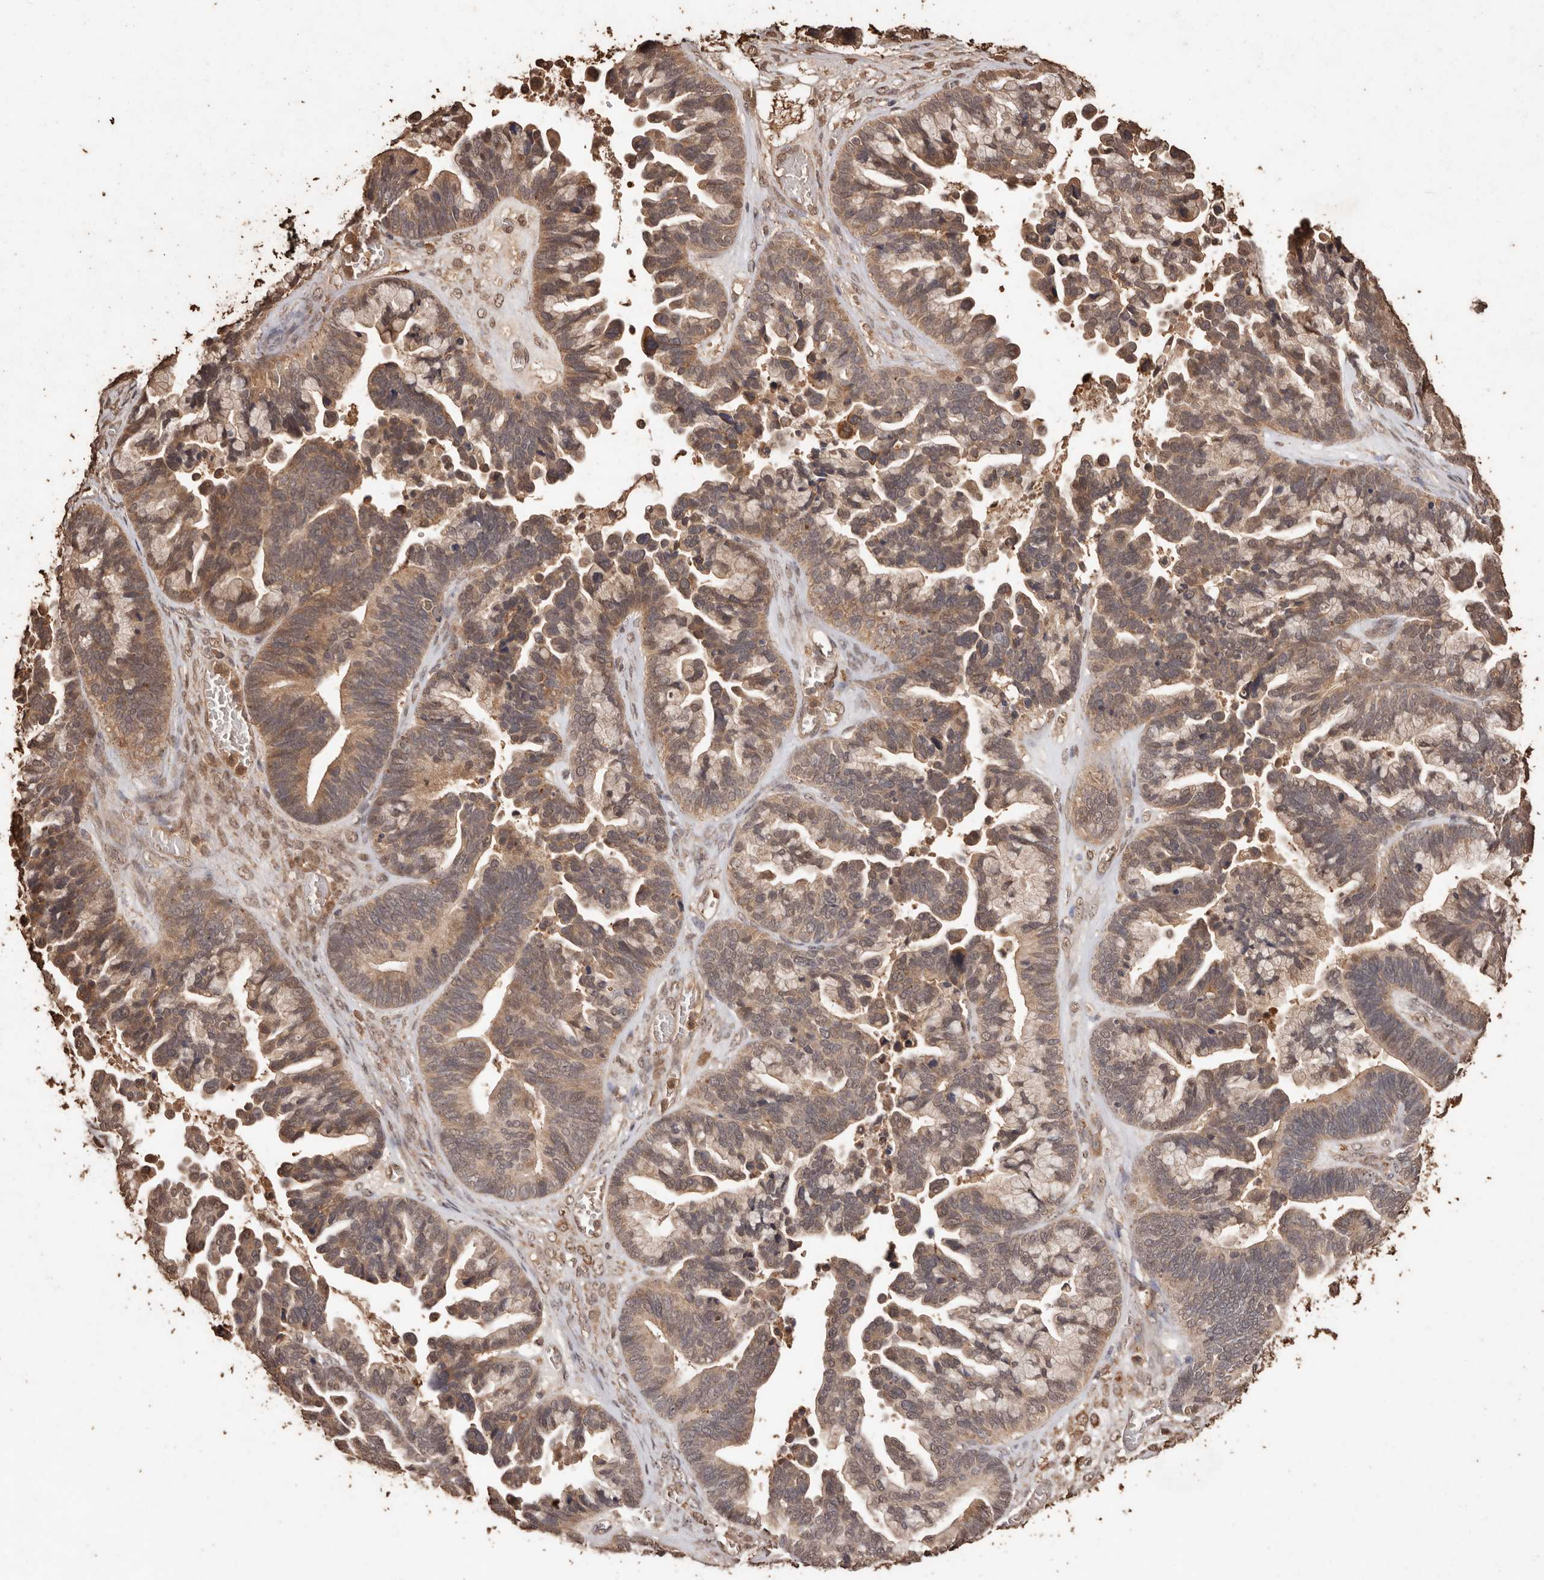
{"staining": {"intensity": "moderate", "quantity": ">75%", "location": "cytoplasmic/membranous"}, "tissue": "ovarian cancer", "cell_type": "Tumor cells", "image_type": "cancer", "snomed": [{"axis": "morphology", "description": "Cystadenocarcinoma, serous, NOS"}, {"axis": "topography", "description": "Ovary"}], "caption": "Ovarian cancer (serous cystadenocarcinoma) was stained to show a protein in brown. There is medium levels of moderate cytoplasmic/membranous expression in about >75% of tumor cells. (DAB (3,3'-diaminobenzidine) IHC with brightfield microscopy, high magnification).", "gene": "PKDCC", "patient": {"sex": "female", "age": 56}}